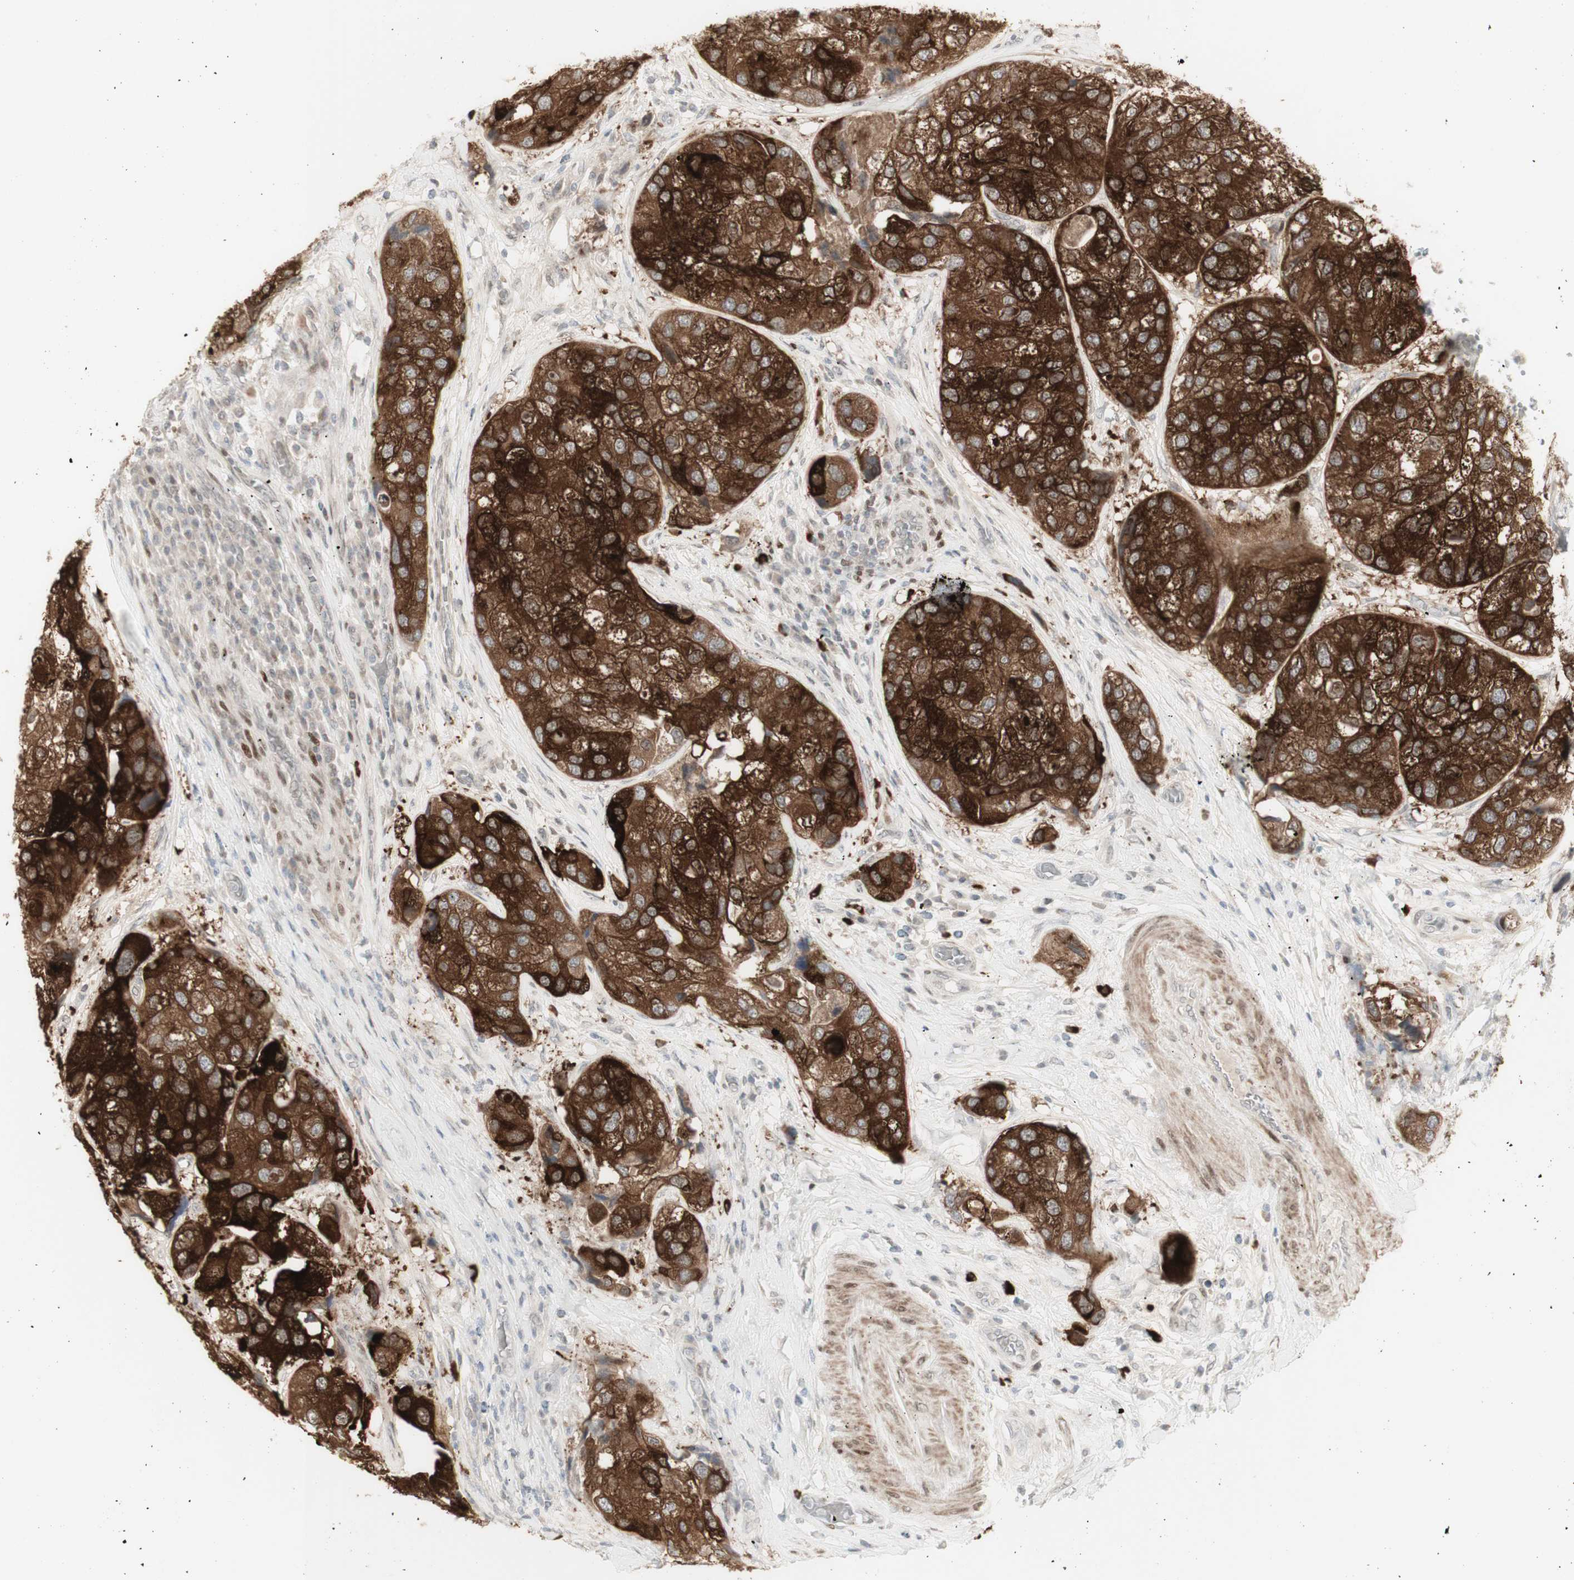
{"staining": {"intensity": "strong", "quantity": ">75%", "location": "cytoplasmic/membranous"}, "tissue": "urothelial cancer", "cell_type": "Tumor cells", "image_type": "cancer", "snomed": [{"axis": "morphology", "description": "Urothelial carcinoma, High grade"}, {"axis": "topography", "description": "Urinary bladder"}], "caption": "Immunohistochemistry histopathology image of human urothelial cancer stained for a protein (brown), which shows high levels of strong cytoplasmic/membranous expression in about >75% of tumor cells.", "gene": "C1orf116", "patient": {"sex": "female", "age": 64}}